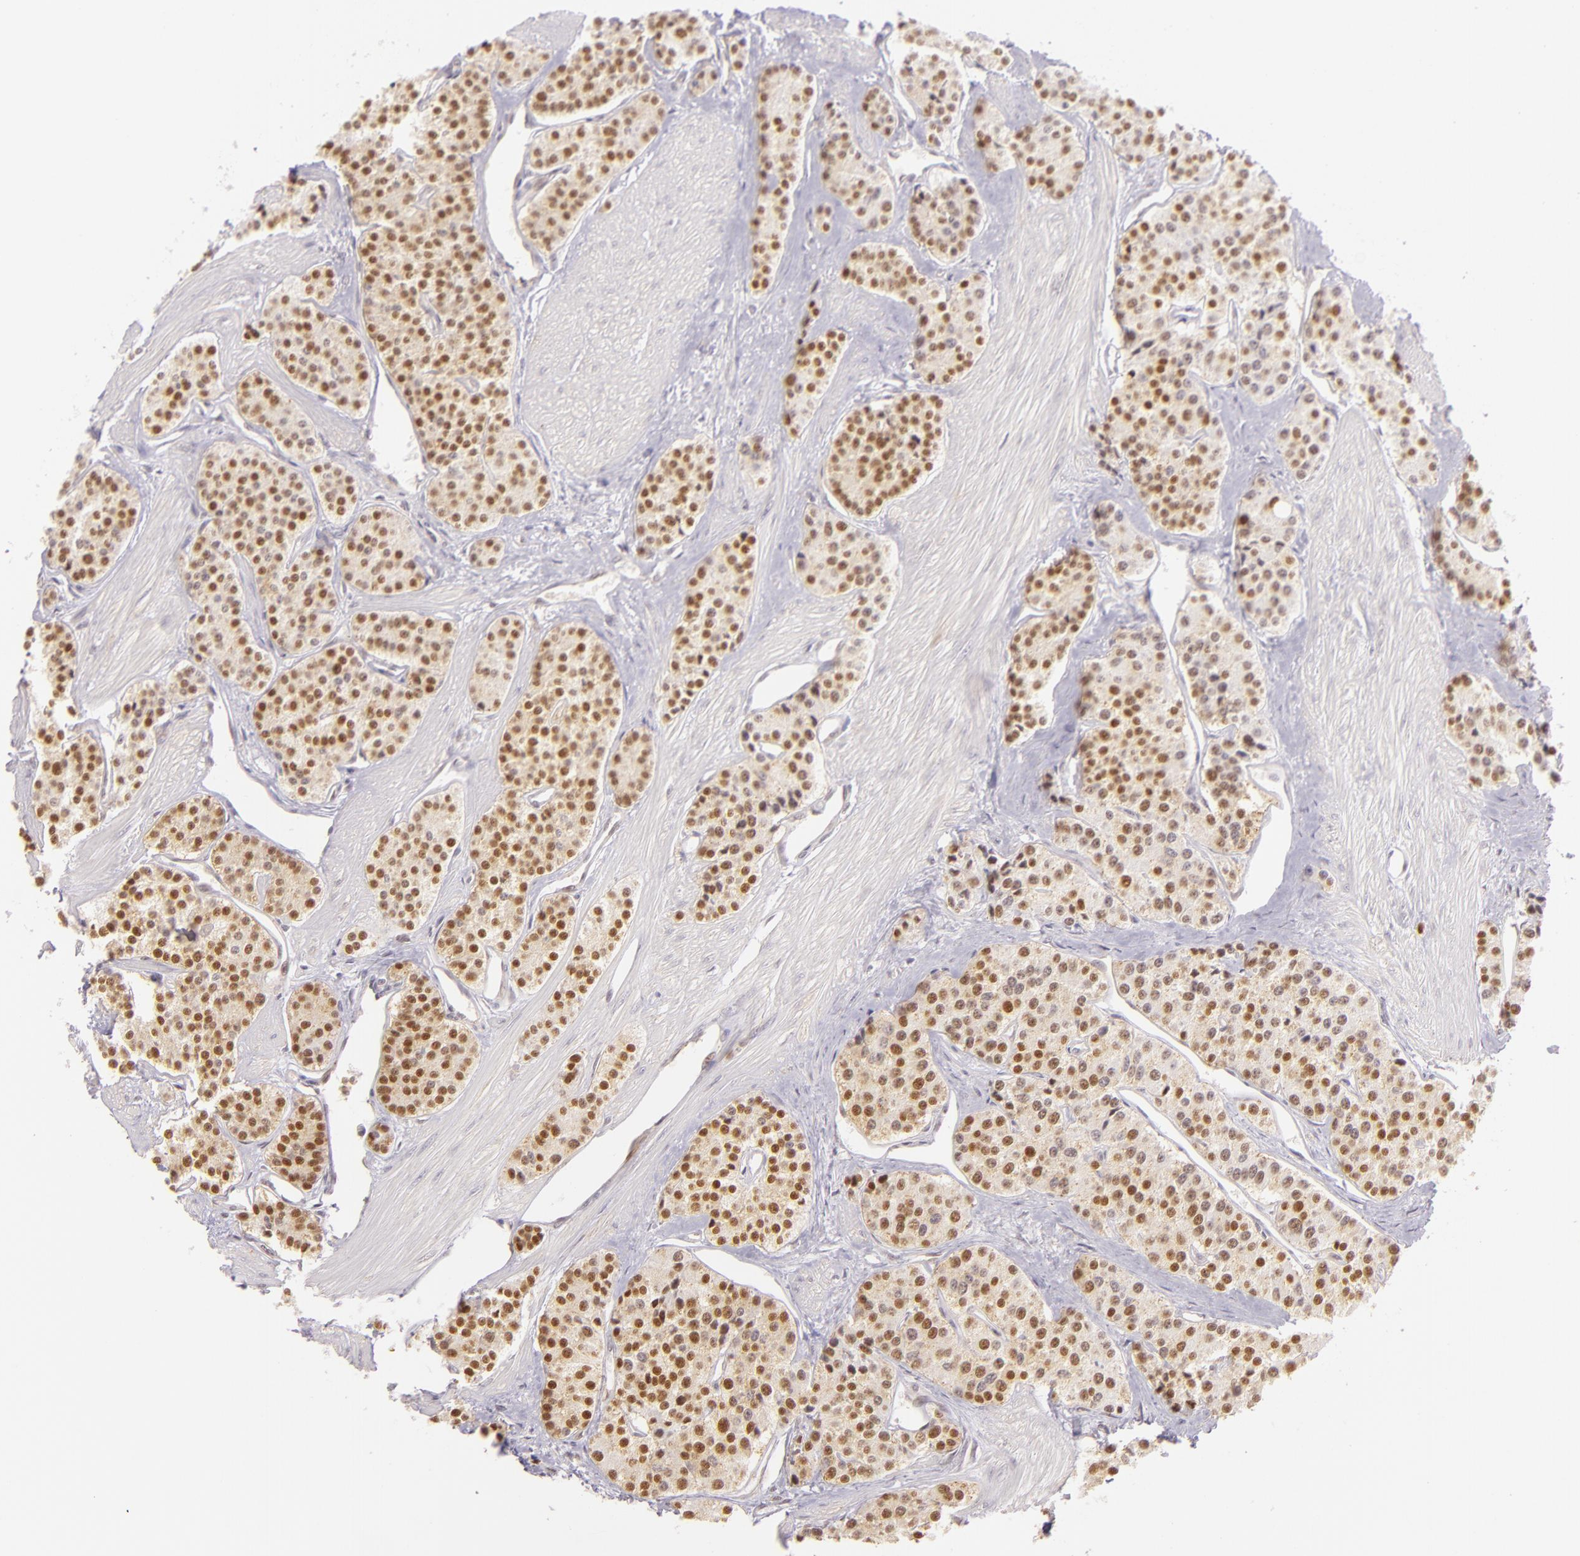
{"staining": {"intensity": "moderate", "quantity": "25%-75%", "location": "nuclear"}, "tissue": "carcinoid", "cell_type": "Tumor cells", "image_type": "cancer", "snomed": [{"axis": "morphology", "description": "Carcinoid, malignant, NOS"}, {"axis": "topography", "description": "Stomach"}], "caption": "Immunohistochemical staining of carcinoid (malignant) demonstrates moderate nuclear protein staining in approximately 25%-75% of tumor cells.", "gene": "IMPDH1", "patient": {"sex": "female", "age": 76}}